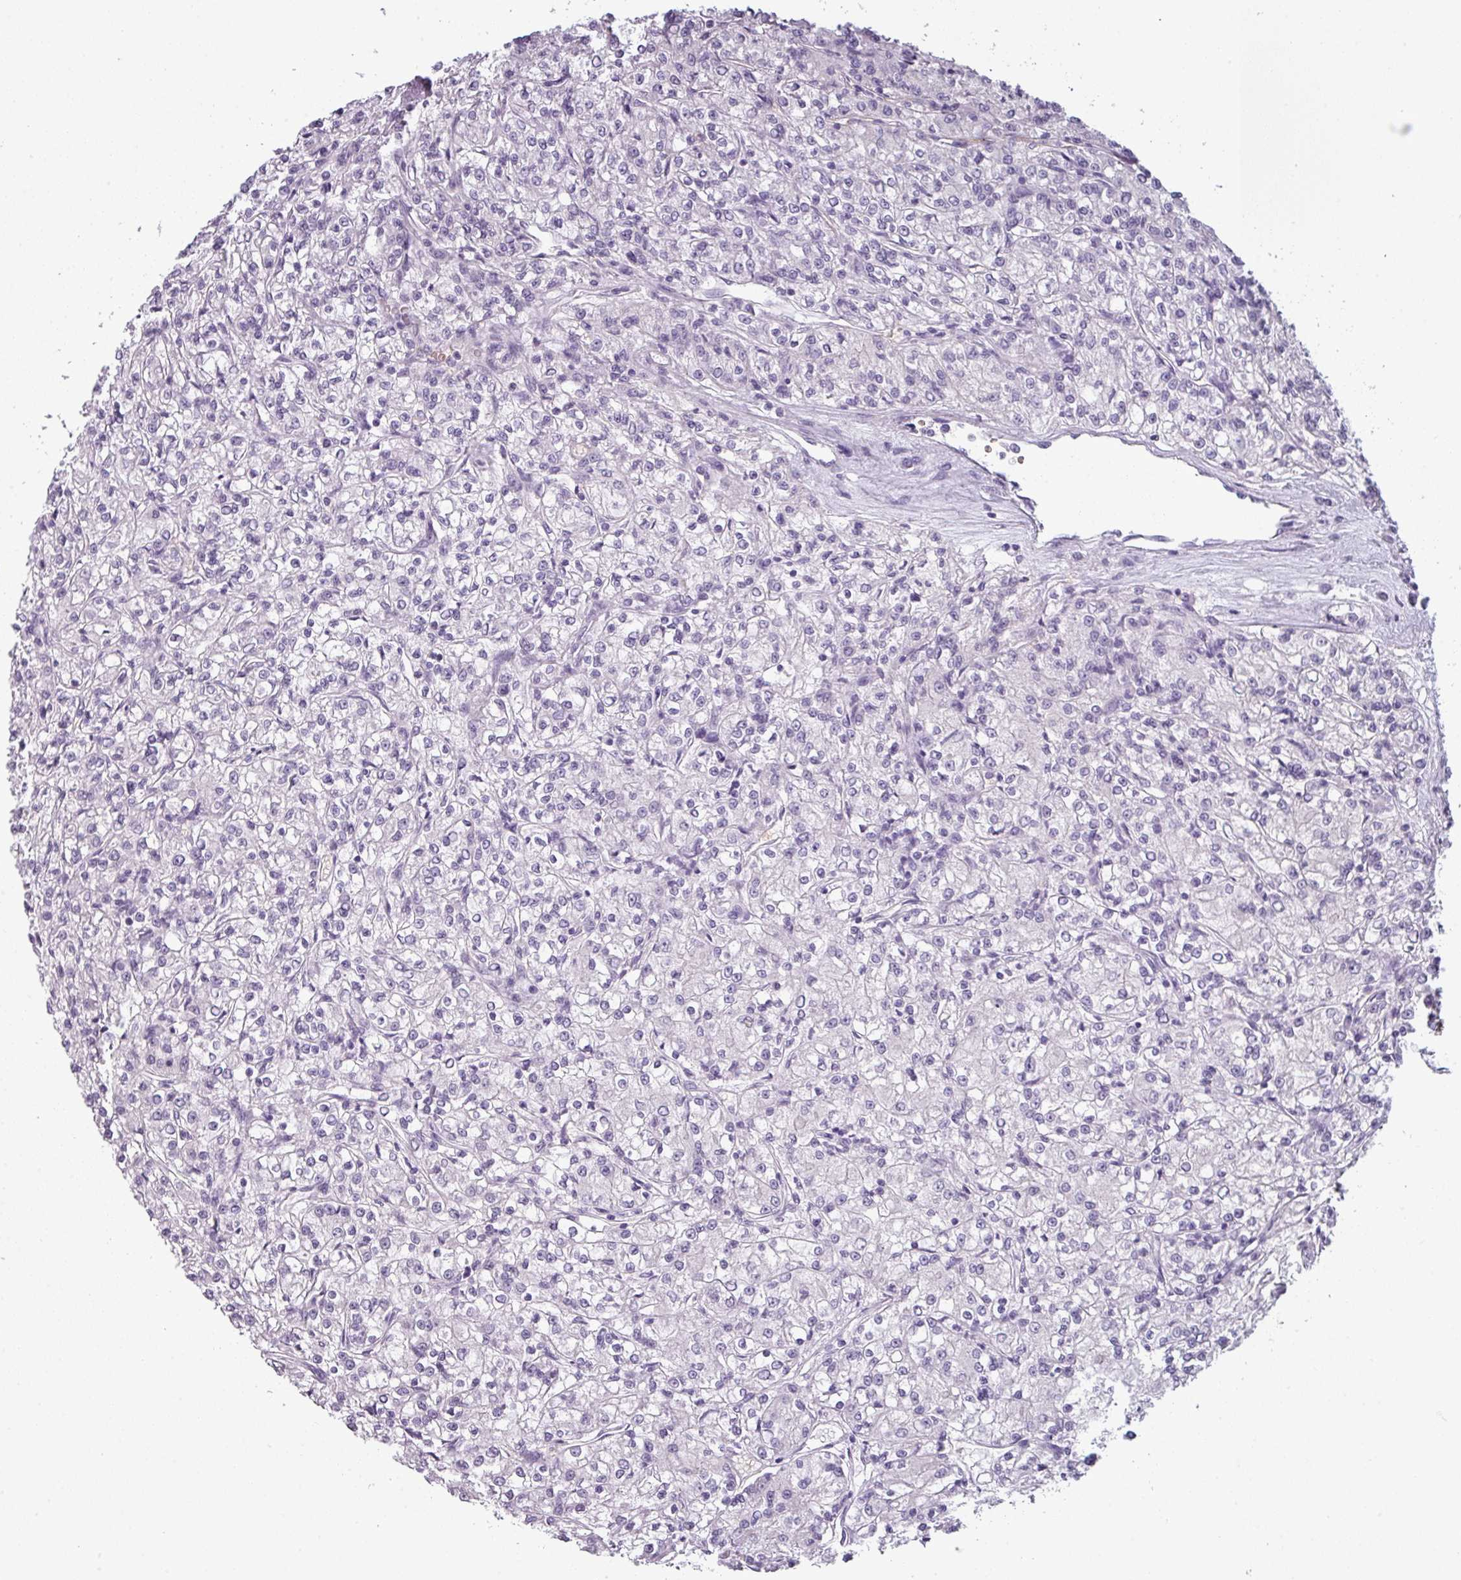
{"staining": {"intensity": "negative", "quantity": "none", "location": "none"}, "tissue": "renal cancer", "cell_type": "Tumor cells", "image_type": "cancer", "snomed": [{"axis": "morphology", "description": "Adenocarcinoma, NOS"}, {"axis": "topography", "description": "Kidney"}], "caption": "Renal cancer was stained to show a protein in brown. There is no significant staining in tumor cells. Brightfield microscopy of IHC stained with DAB (brown) and hematoxylin (blue), captured at high magnification.", "gene": "AREL1", "patient": {"sex": "female", "age": 59}}